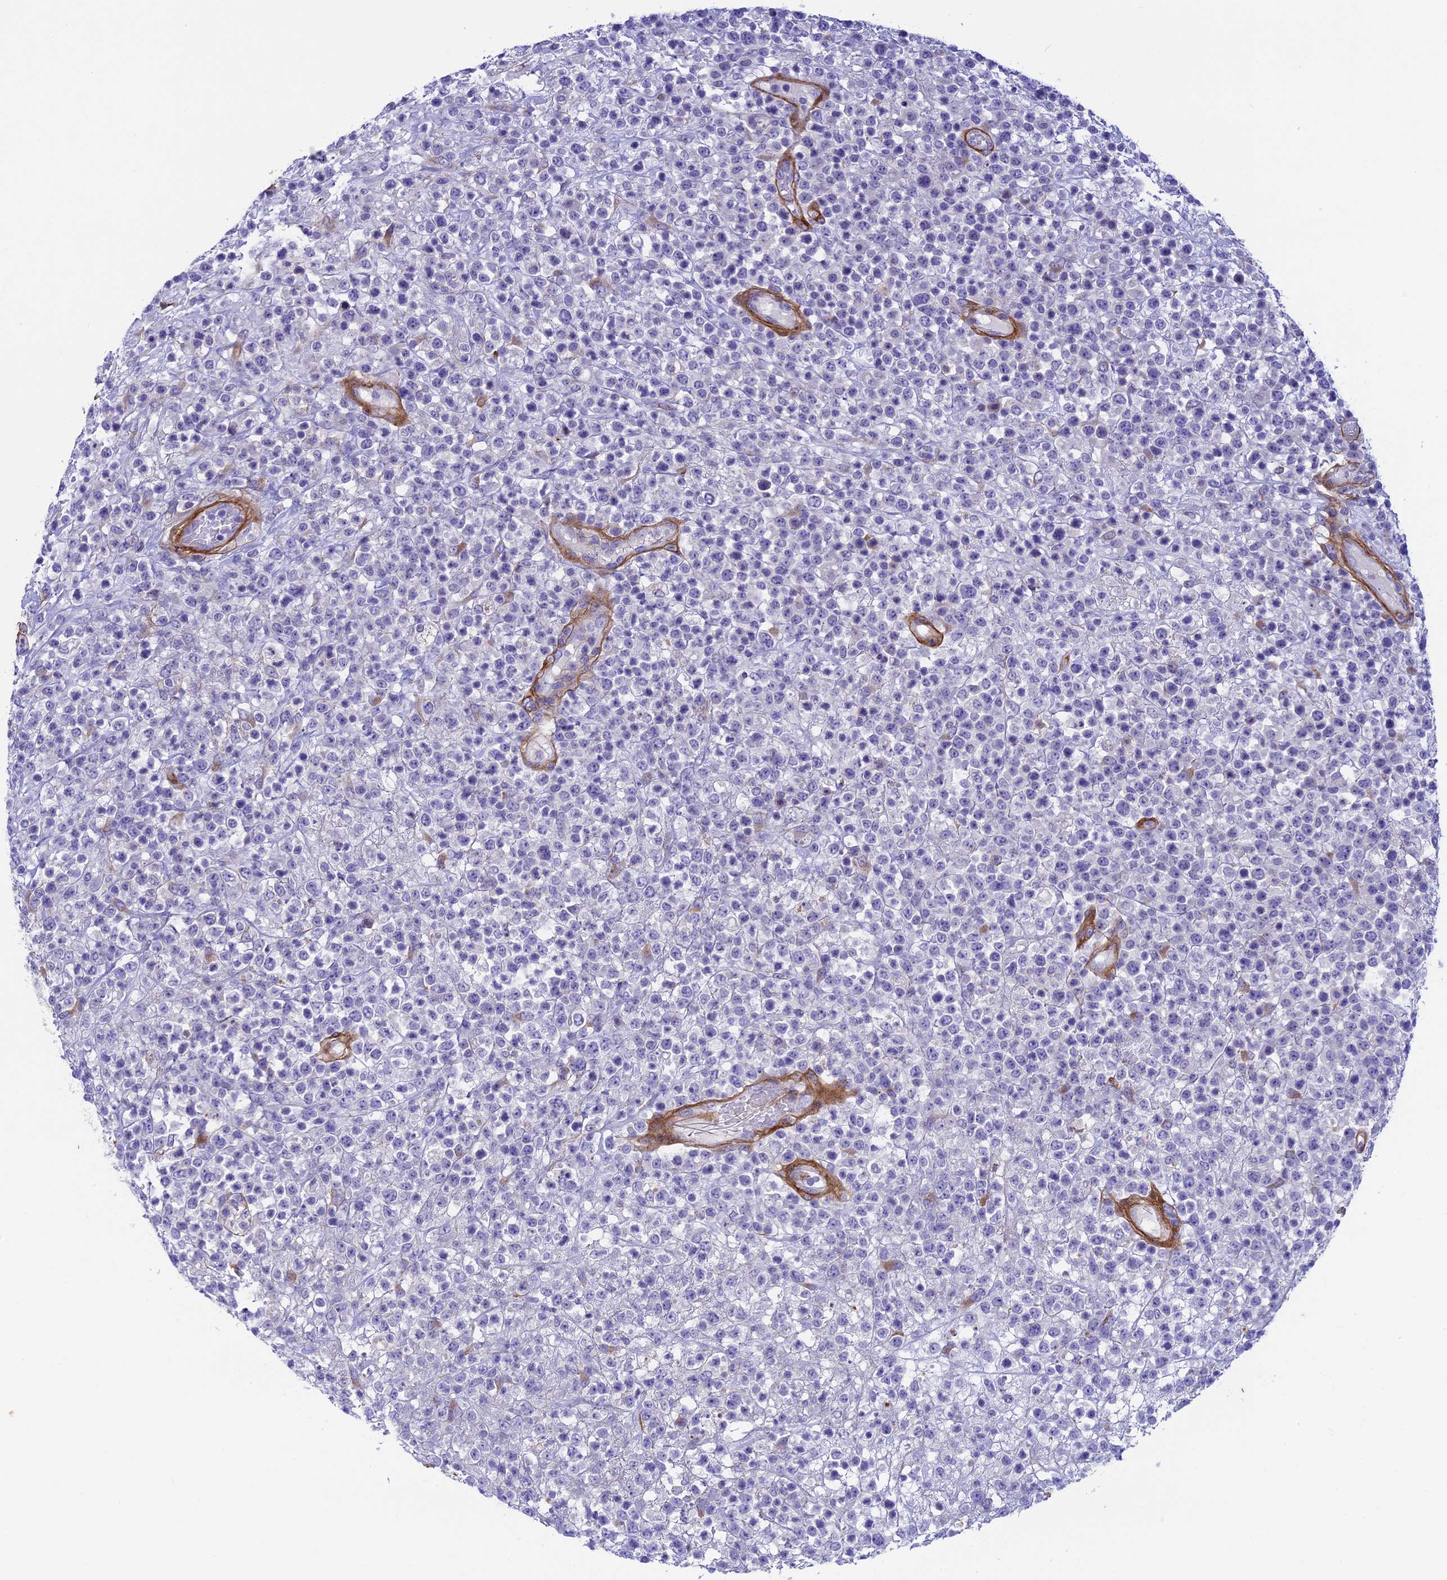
{"staining": {"intensity": "negative", "quantity": "none", "location": "none"}, "tissue": "lymphoma", "cell_type": "Tumor cells", "image_type": "cancer", "snomed": [{"axis": "morphology", "description": "Malignant lymphoma, non-Hodgkin's type, High grade"}, {"axis": "topography", "description": "Colon"}], "caption": "Immunohistochemistry (IHC) image of neoplastic tissue: malignant lymphoma, non-Hodgkin's type (high-grade) stained with DAB (3,3'-diaminobenzidine) demonstrates no significant protein staining in tumor cells.", "gene": "LOXL1", "patient": {"sex": "female", "age": 53}}